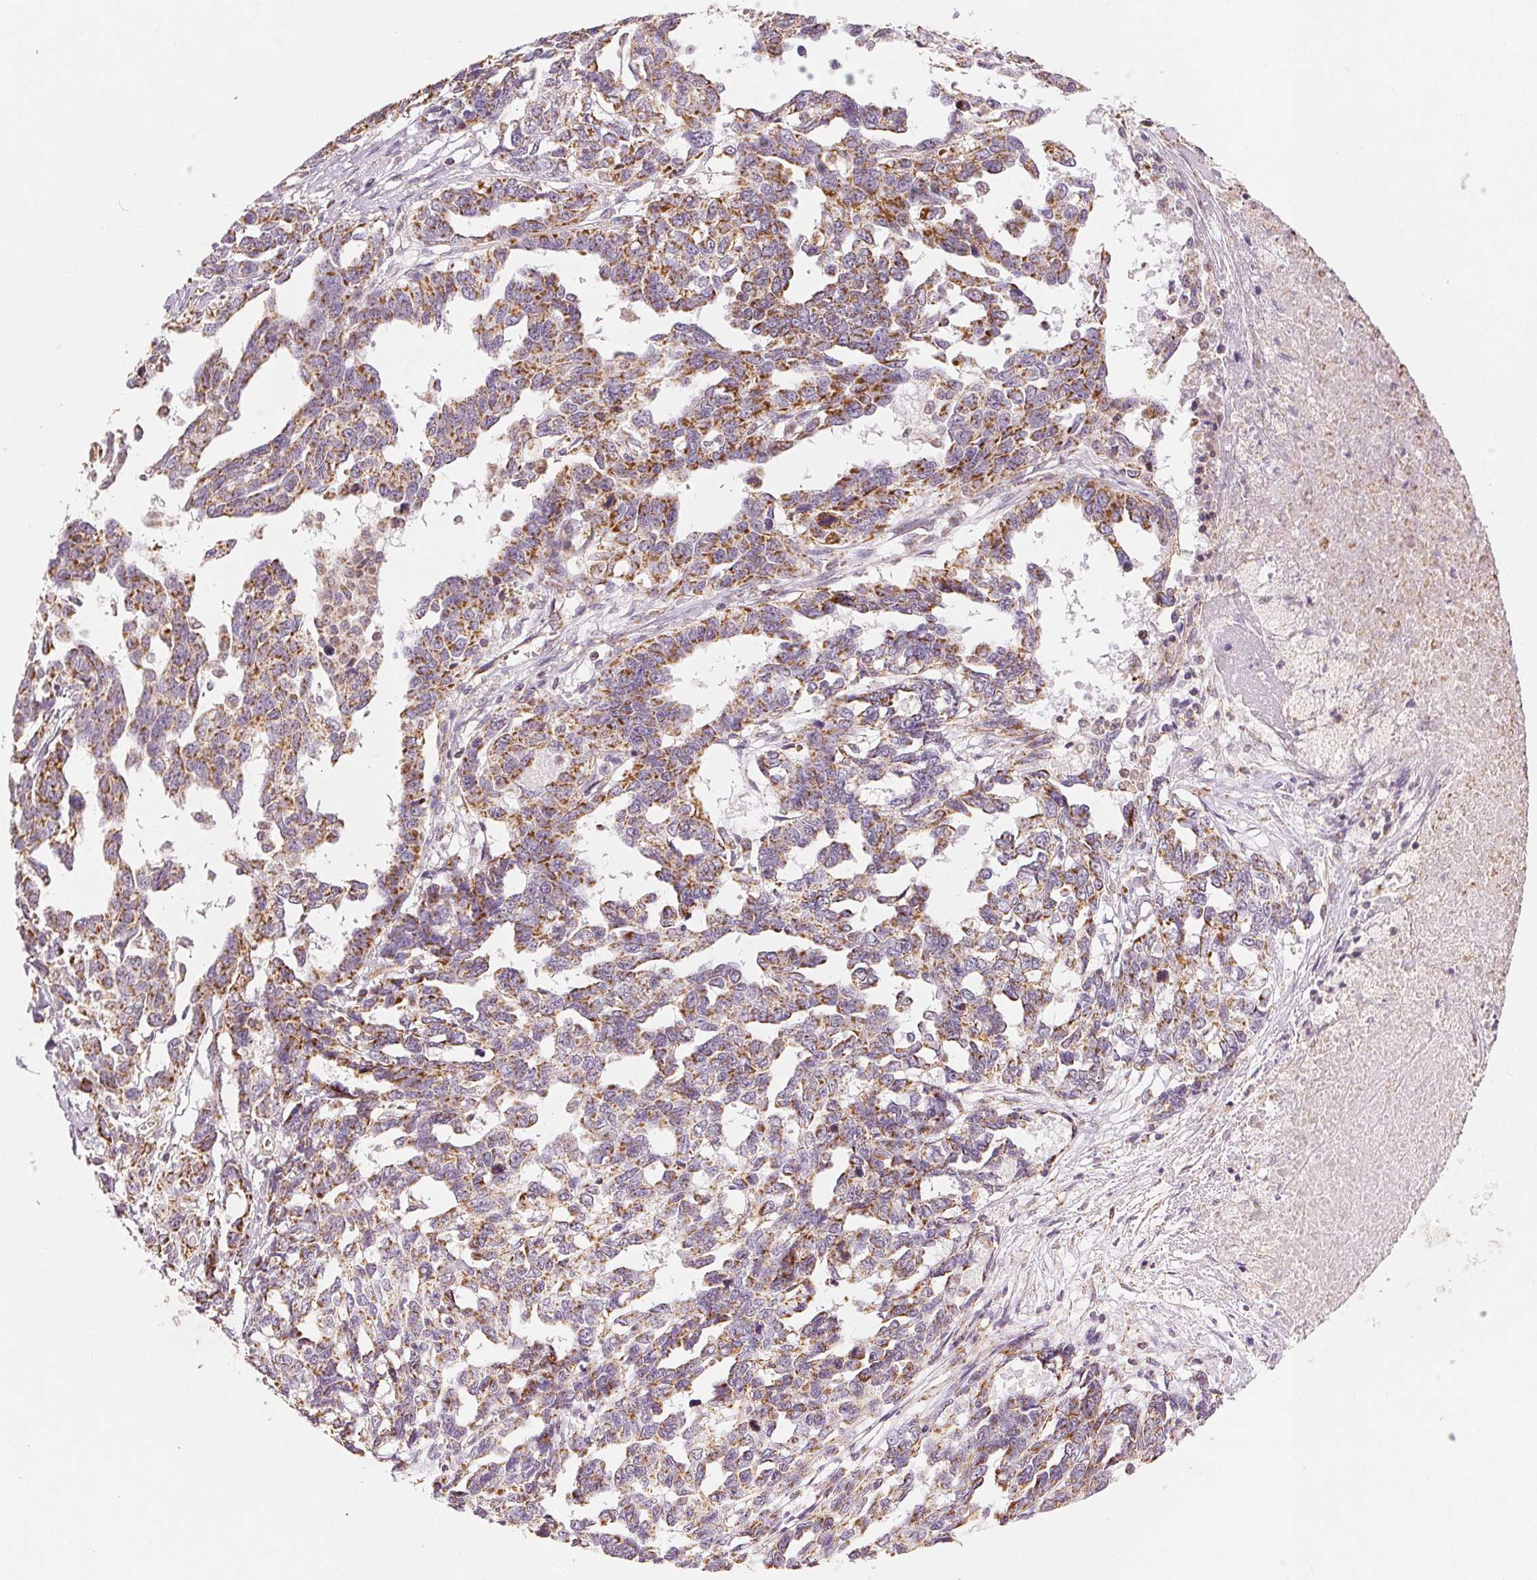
{"staining": {"intensity": "strong", "quantity": "25%-75%", "location": "cytoplasmic/membranous"}, "tissue": "ovarian cancer", "cell_type": "Tumor cells", "image_type": "cancer", "snomed": [{"axis": "morphology", "description": "Cystadenocarcinoma, serous, NOS"}, {"axis": "topography", "description": "Ovary"}], "caption": "Human ovarian serous cystadenocarcinoma stained with a brown dye reveals strong cytoplasmic/membranous positive expression in about 25%-75% of tumor cells.", "gene": "SDHB", "patient": {"sex": "female", "age": 69}}